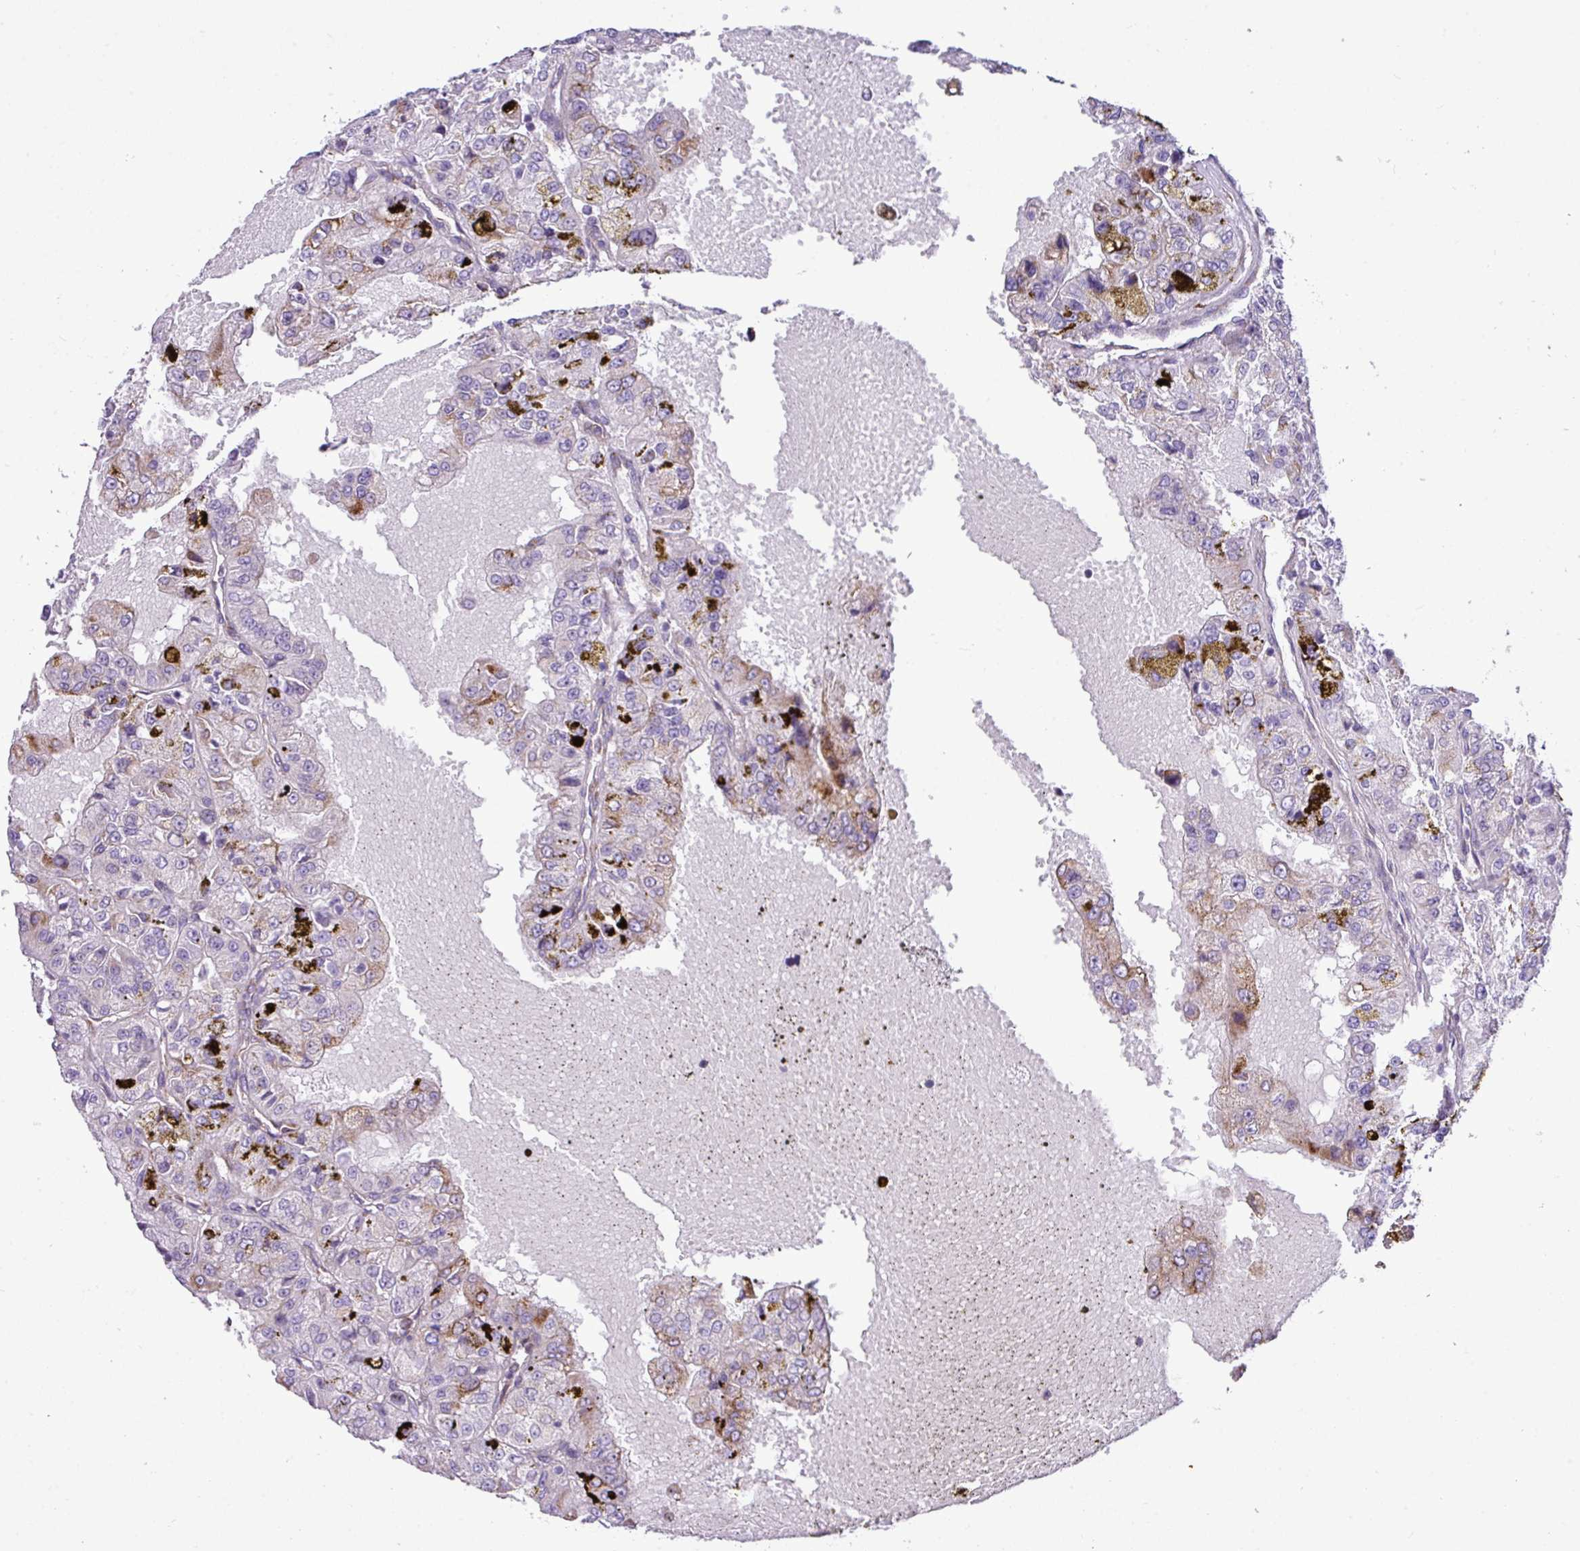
{"staining": {"intensity": "moderate", "quantity": "<25%", "location": "cytoplasmic/membranous"}, "tissue": "renal cancer", "cell_type": "Tumor cells", "image_type": "cancer", "snomed": [{"axis": "morphology", "description": "Adenocarcinoma, NOS"}, {"axis": "topography", "description": "Kidney"}], "caption": "Protein positivity by immunohistochemistry (IHC) displays moderate cytoplasmic/membranous staining in about <25% of tumor cells in renal cancer (adenocarcinoma).", "gene": "CFAP97", "patient": {"sex": "female", "age": 63}}